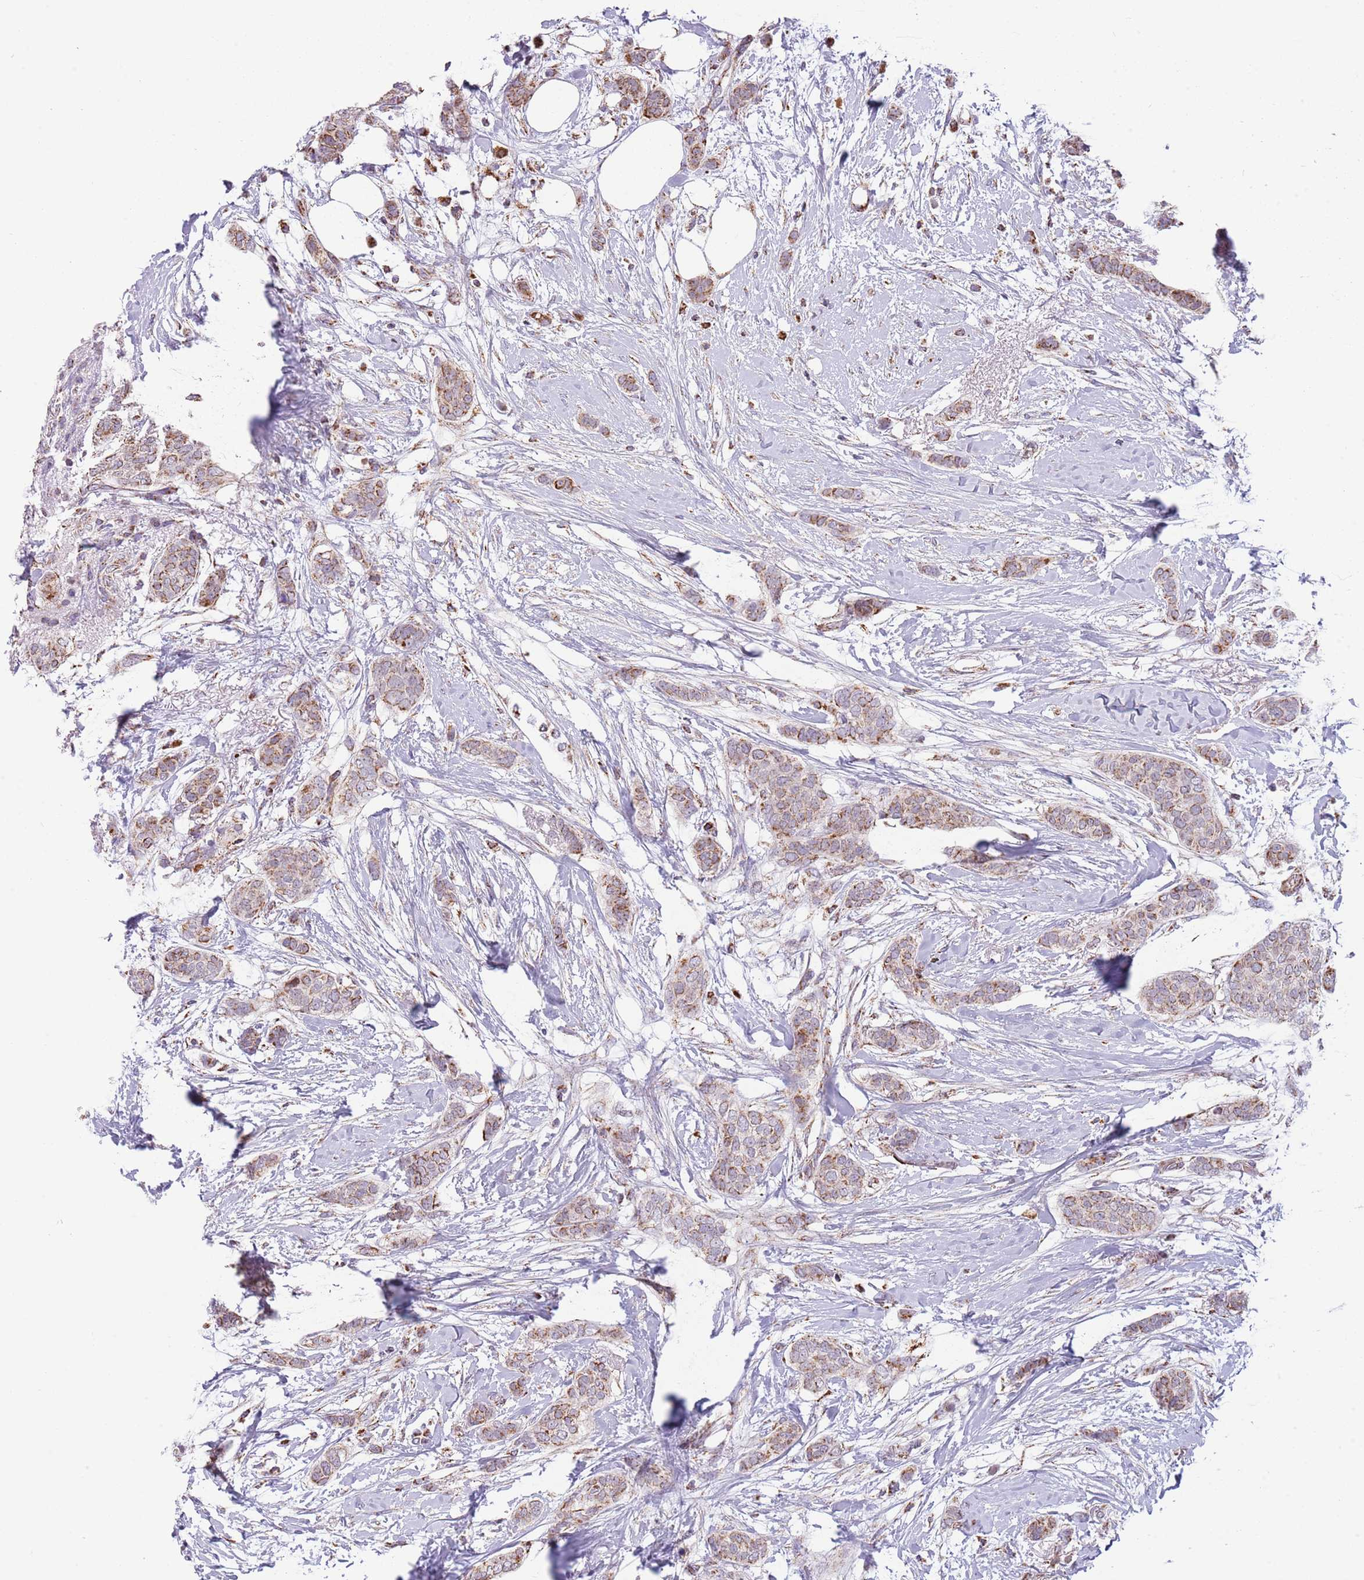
{"staining": {"intensity": "moderate", "quantity": ">75%", "location": "cytoplasmic/membranous"}, "tissue": "breast cancer", "cell_type": "Tumor cells", "image_type": "cancer", "snomed": [{"axis": "morphology", "description": "Duct carcinoma"}, {"axis": "topography", "description": "Breast"}], "caption": "A photomicrograph of human breast cancer (invasive ductal carcinoma) stained for a protein reveals moderate cytoplasmic/membranous brown staining in tumor cells. The protein is stained brown, and the nuclei are stained in blue (DAB (3,3'-diaminobenzidine) IHC with brightfield microscopy, high magnification).", "gene": "LHX6", "patient": {"sex": "female", "age": 72}}